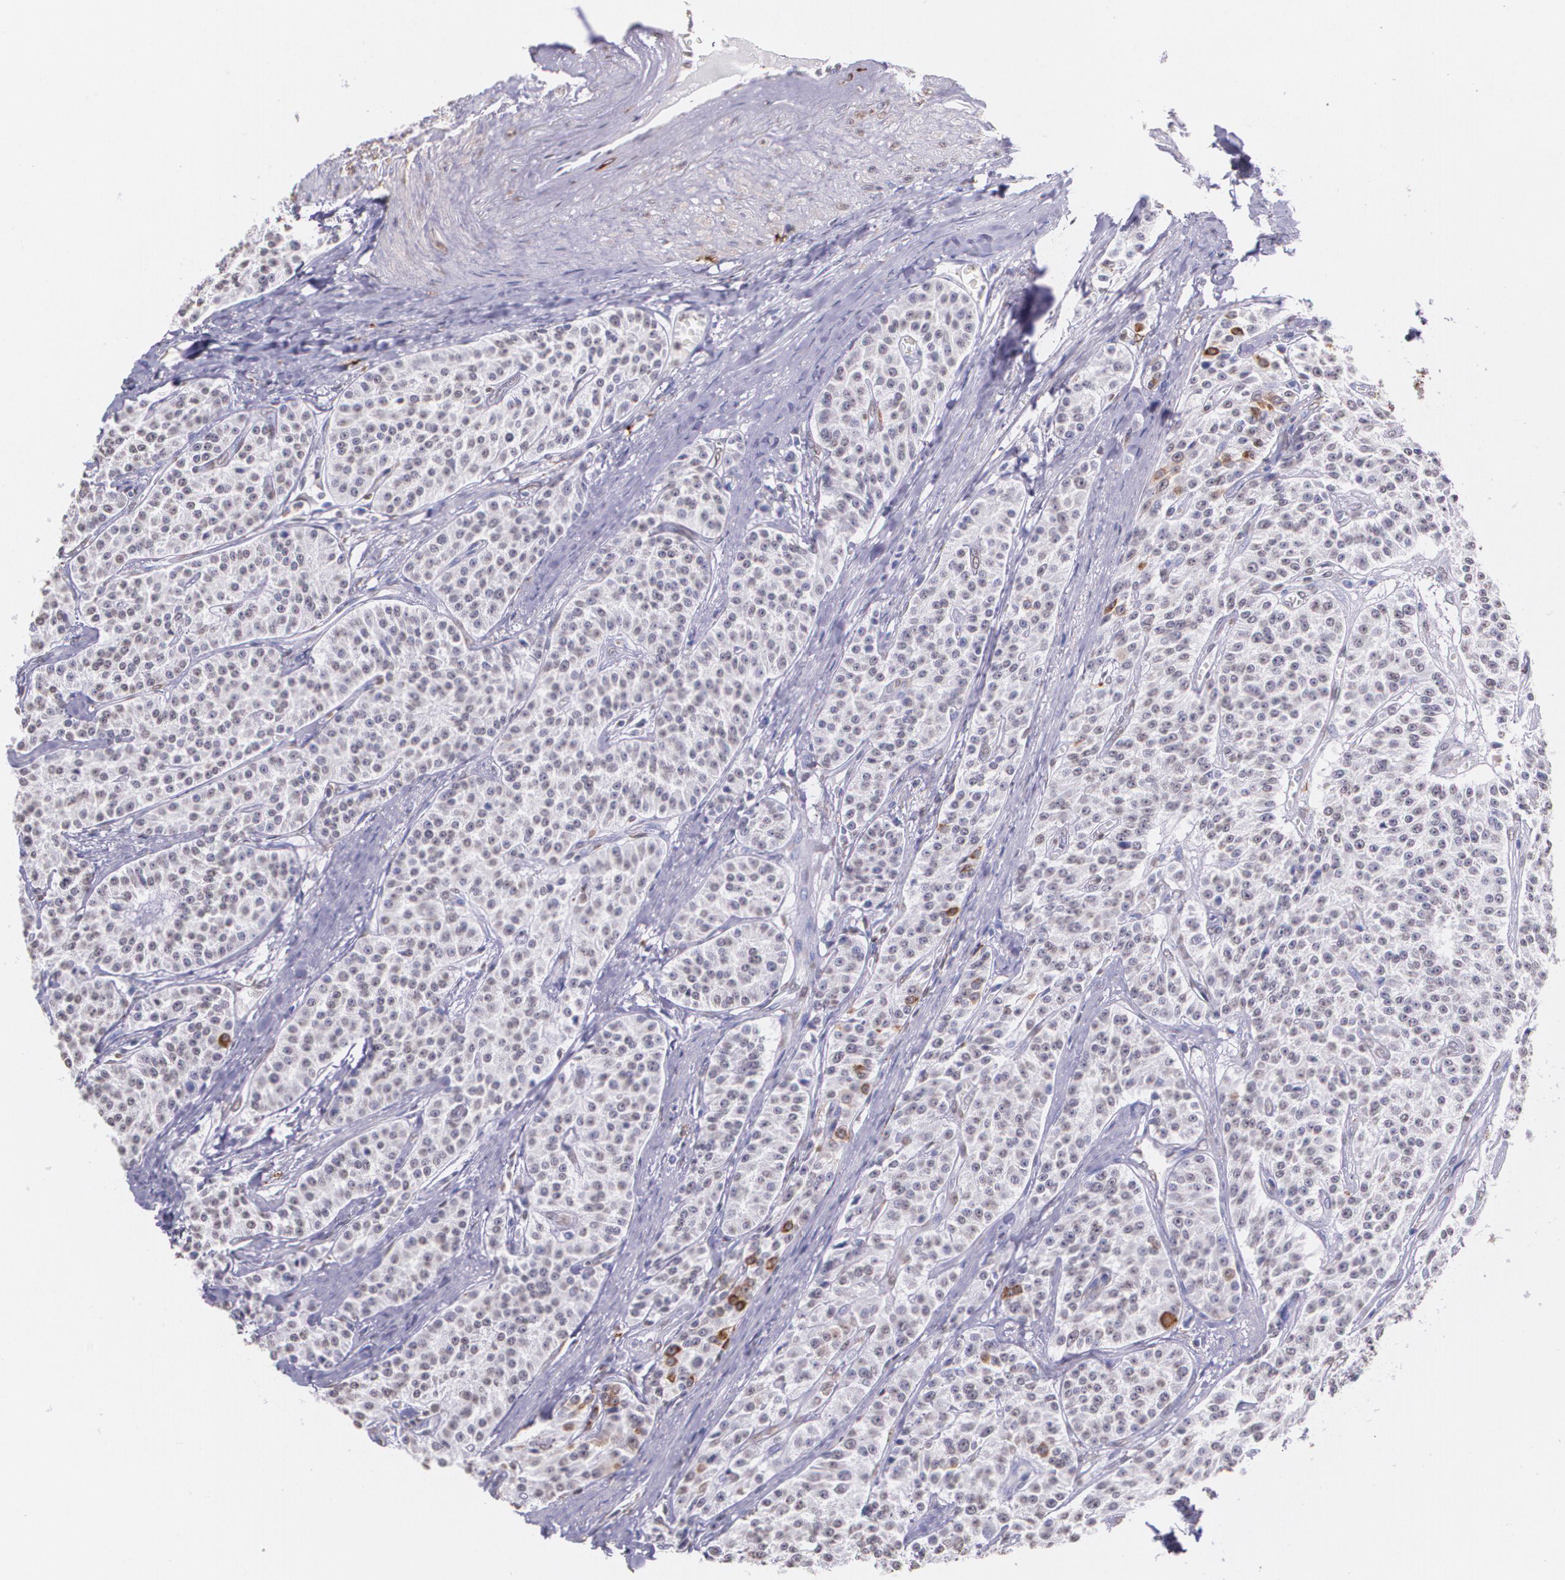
{"staining": {"intensity": "moderate", "quantity": "<25%", "location": "cytoplasmic/membranous"}, "tissue": "carcinoid", "cell_type": "Tumor cells", "image_type": "cancer", "snomed": [{"axis": "morphology", "description": "Carcinoid, malignant, NOS"}, {"axis": "topography", "description": "Stomach"}], "caption": "A brown stain shows moderate cytoplasmic/membranous positivity of a protein in carcinoid (malignant) tumor cells. Immunohistochemistry stains the protein of interest in brown and the nuclei are stained blue.", "gene": "RTN1", "patient": {"sex": "female", "age": 76}}